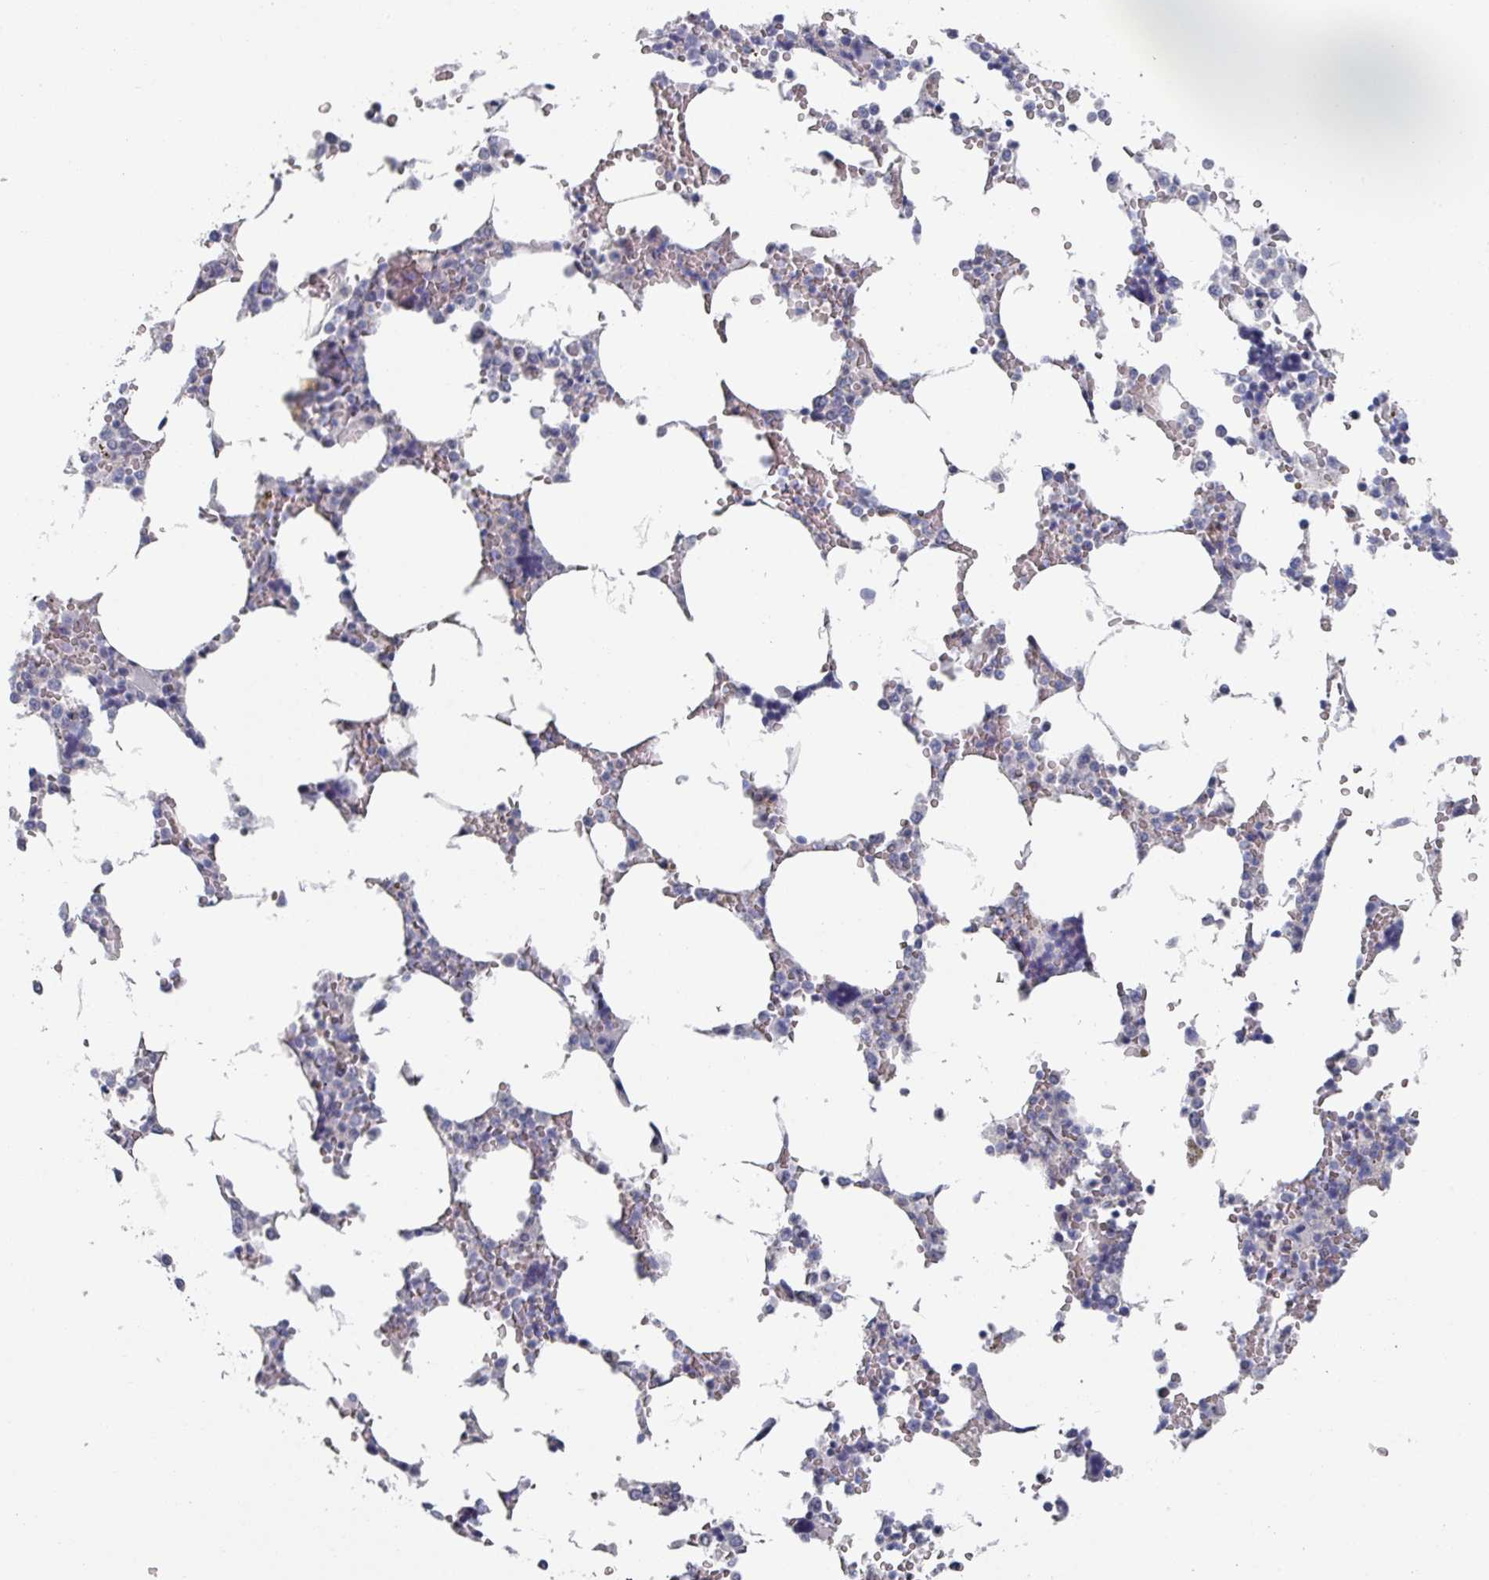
{"staining": {"intensity": "negative", "quantity": "none", "location": "none"}, "tissue": "bone marrow", "cell_type": "Hematopoietic cells", "image_type": "normal", "snomed": [{"axis": "morphology", "description": "Normal tissue, NOS"}, {"axis": "topography", "description": "Bone marrow"}], "caption": "Bone marrow stained for a protein using immunohistochemistry (IHC) demonstrates no staining hematopoietic cells.", "gene": "EFL1", "patient": {"sex": "male", "age": 64}}